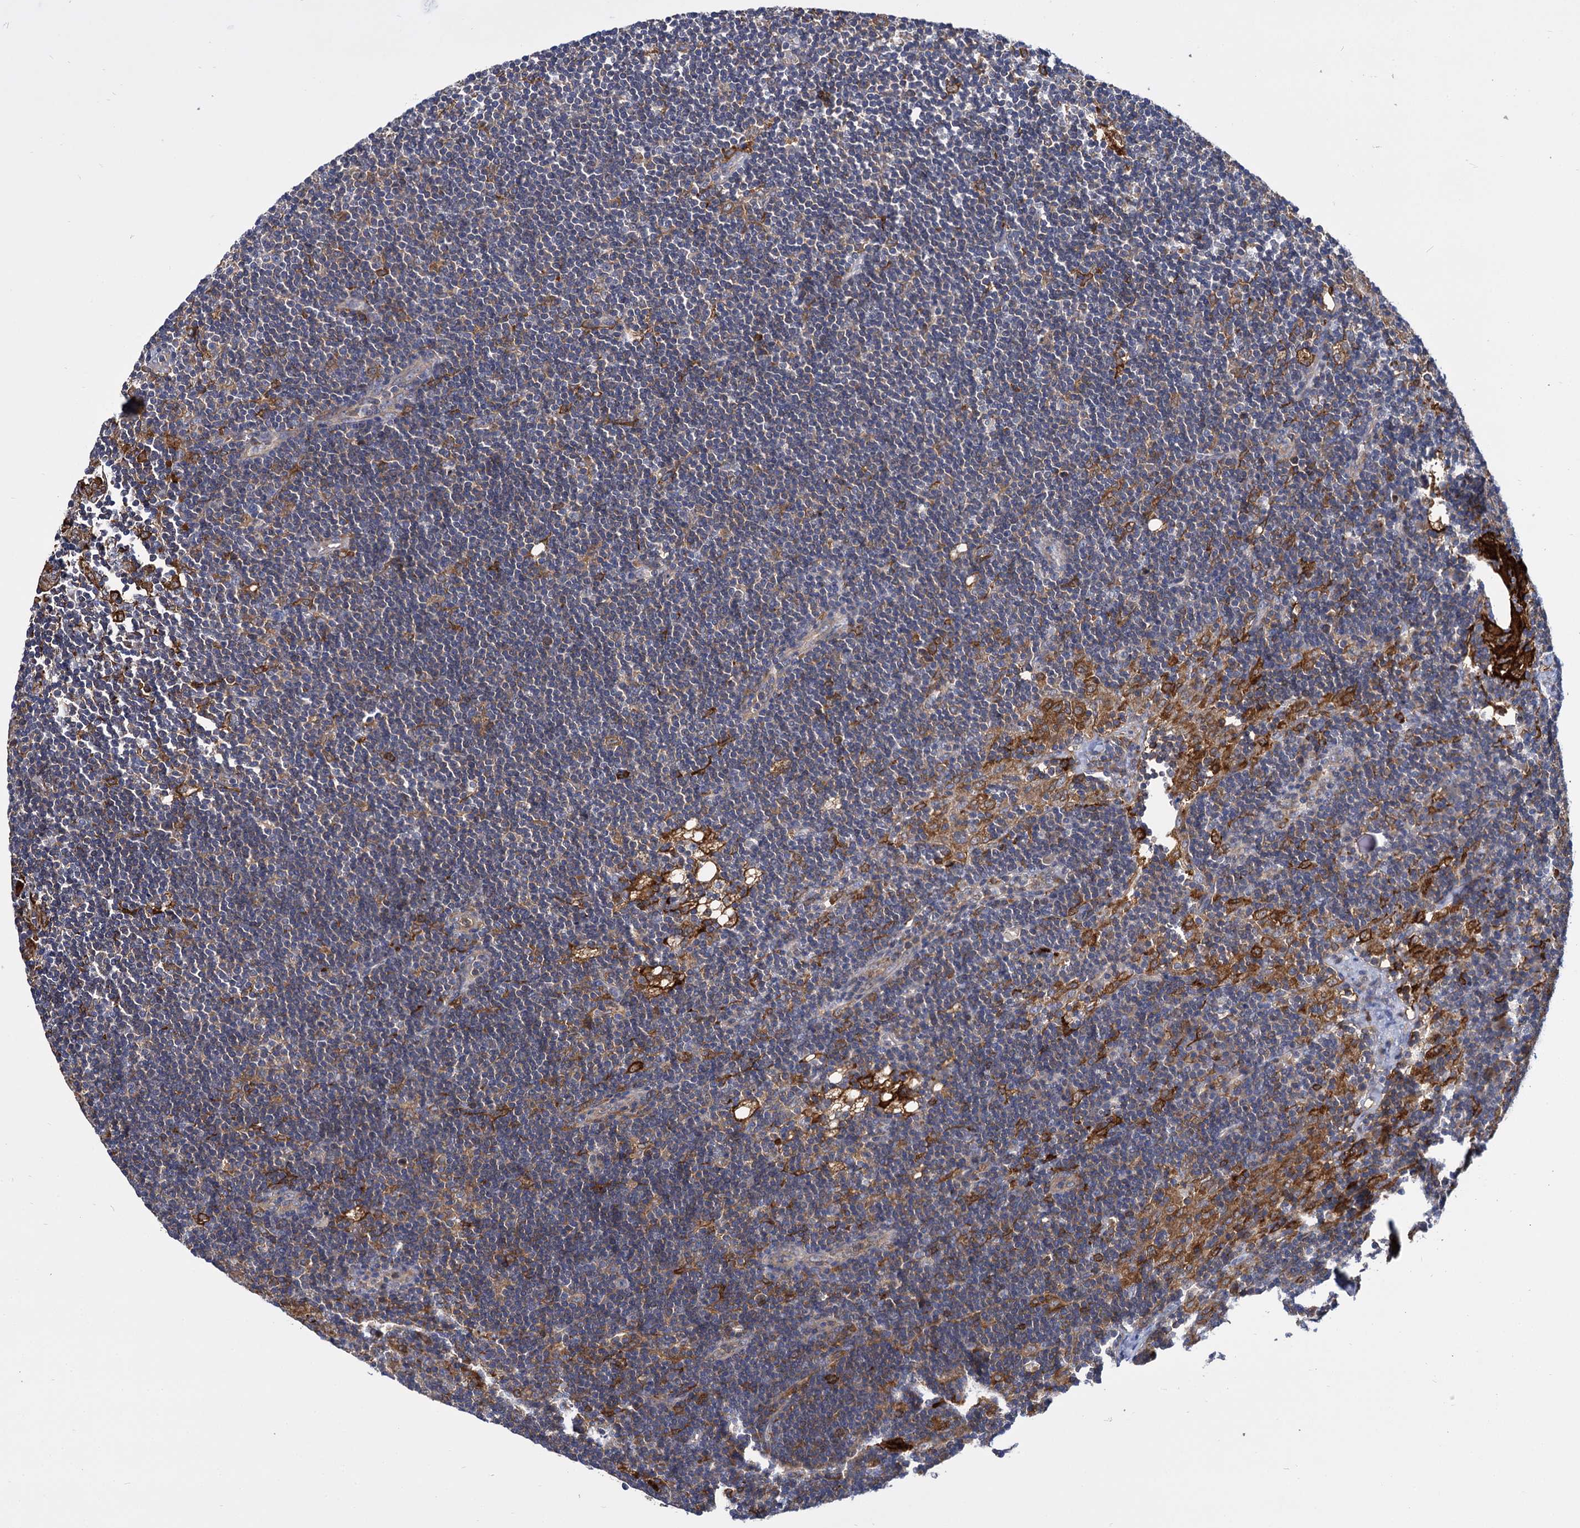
{"staining": {"intensity": "moderate", "quantity": "<25%", "location": "cytoplasmic/membranous"}, "tissue": "lymph node", "cell_type": "Non-germinal center cells", "image_type": "normal", "snomed": [{"axis": "morphology", "description": "Normal tissue, NOS"}, {"axis": "topography", "description": "Lymph node"}], "caption": "This image displays immunohistochemistry staining of benign human lymph node, with low moderate cytoplasmic/membranous staining in about <25% of non-germinal center cells.", "gene": "GCLC", "patient": {"sex": "male", "age": 24}}